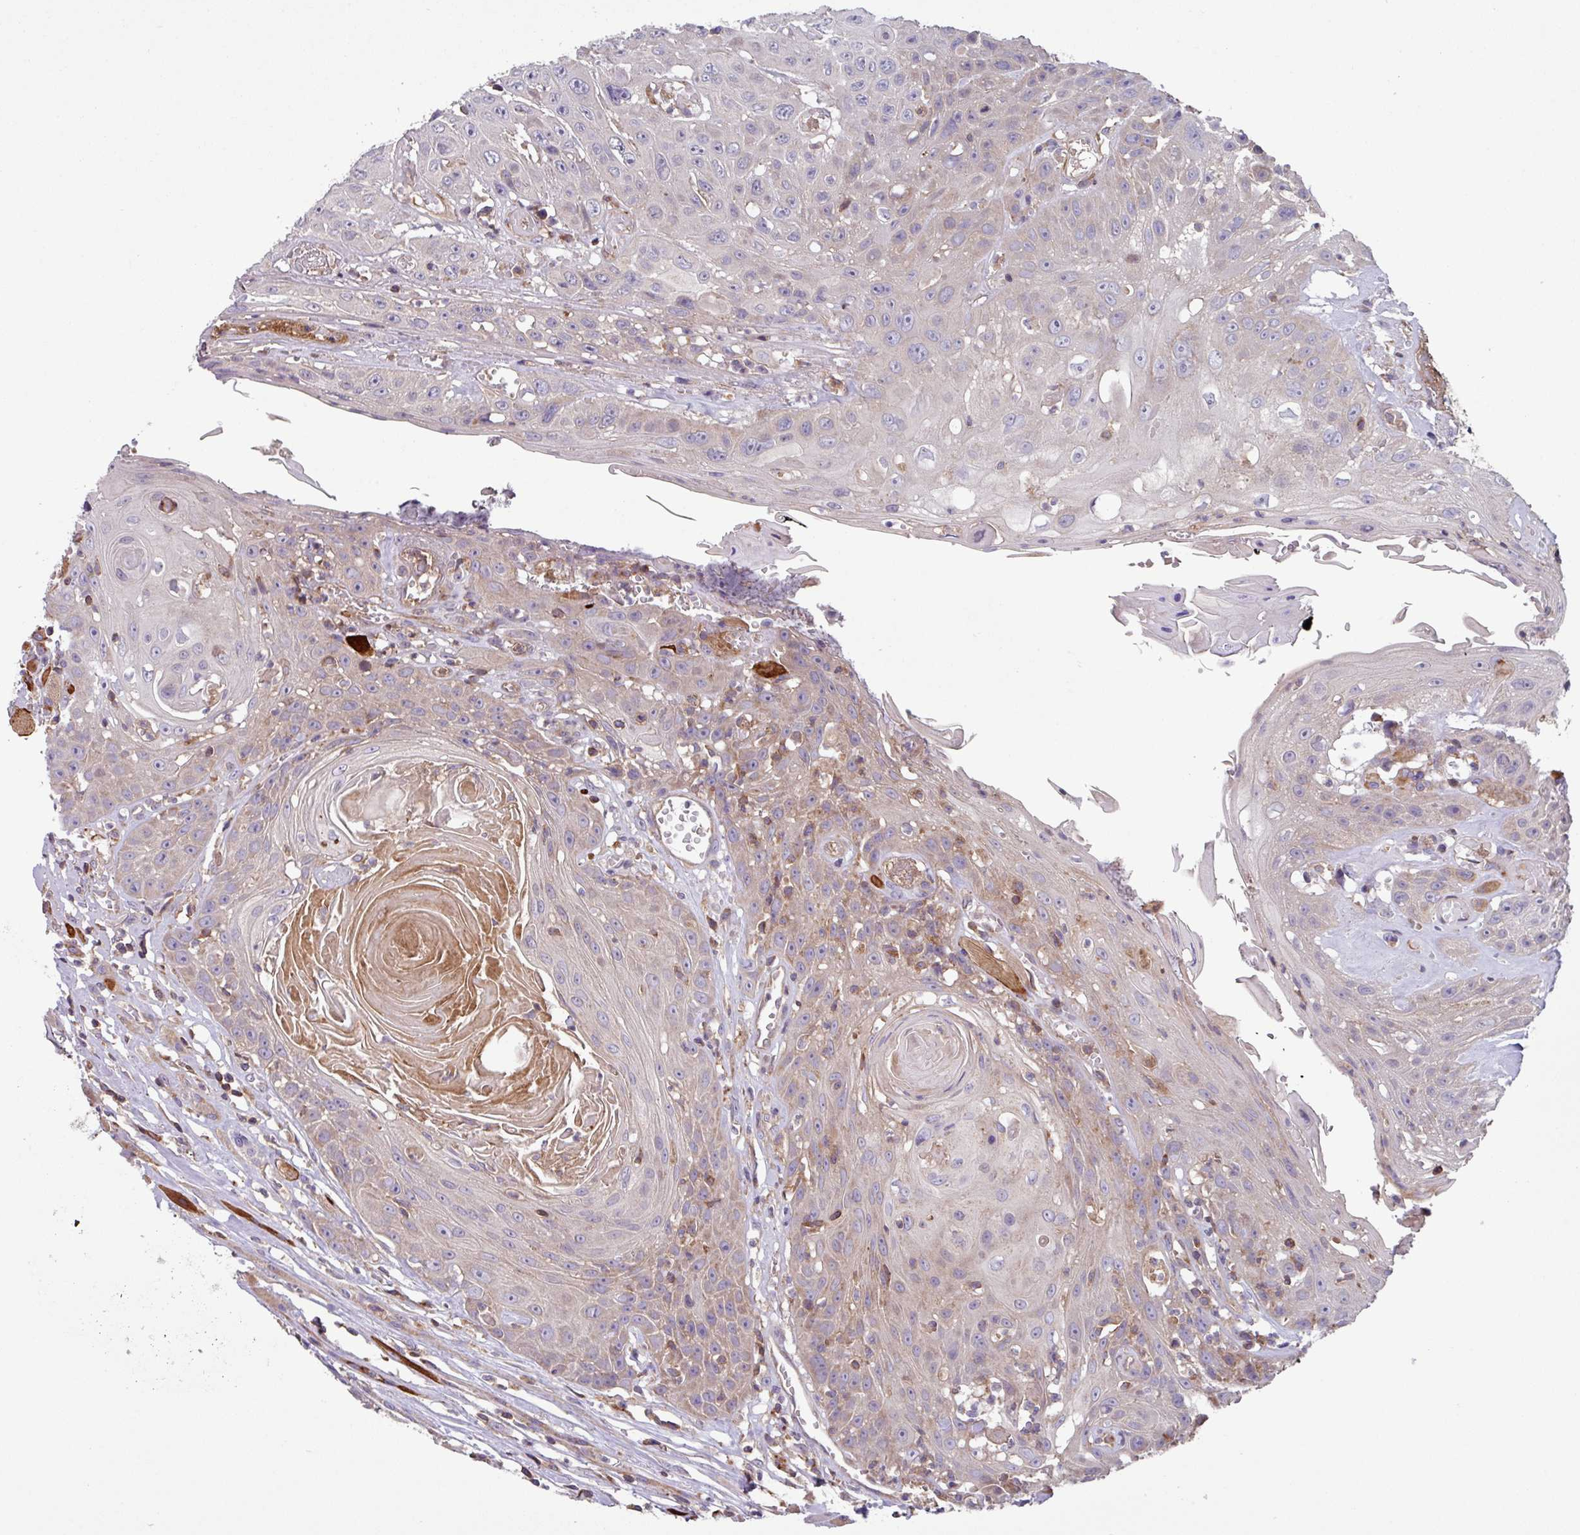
{"staining": {"intensity": "weak", "quantity": "25%-75%", "location": "cytoplasmic/membranous"}, "tissue": "head and neck cancer", "cell_type": "Tumor cells", "image_type": "cancer", "snomed": [{"axis": "morphology", "description": "Squamous cell carcinoma, NOS"}, {"axis": "topography", "description": "Head-Neck"}], "caption": "Protein expression by immunohistochemistry (IHC) shows weak cytoplasmic/membranous positivity in about 25%-75% of tumor cells in squamous cell carcinoma (head and neck). (DAB IHC, brown staining for protein, blue staining for nuclei).", "gene": "PLEKHD1", "patient": {"sex": "female", "age": 59}}